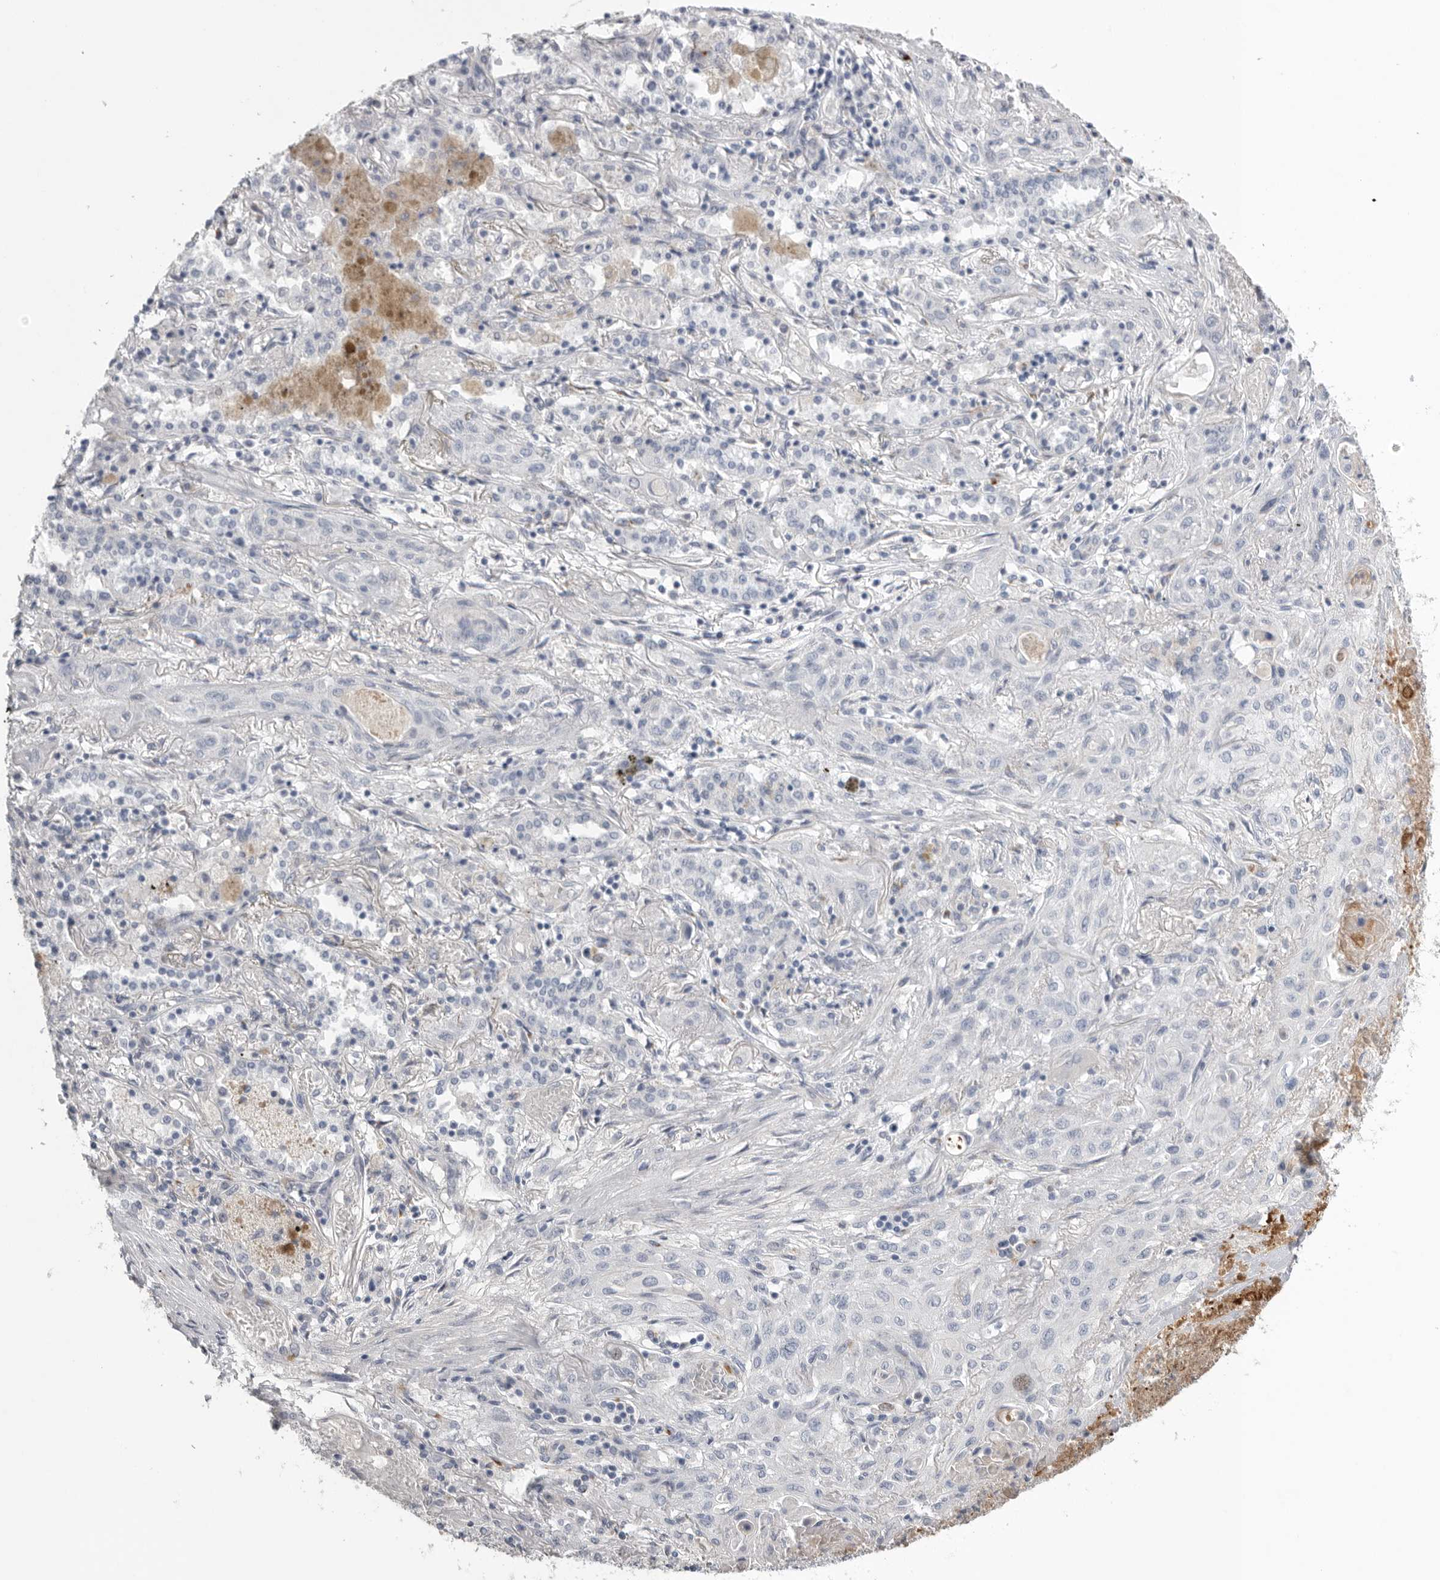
{"staining": {"intensity": "negative", "quantity": "none", "location": "none"}, "tissue": "lung cancer", "cell_type": "Tumor cells", "image_type": "cancer", "snomed": [{"axis": "morphology", "description": "Squamous cell carcinoma, NOS"}, {"axis": "topography", "description": "Lung"}], "caption": "Immunohistochemical staining of lung cancer exhibits no significant staining in tumor cells.", "gene": "TIMP1", "patient": {"sex": "female", "age": 47}}